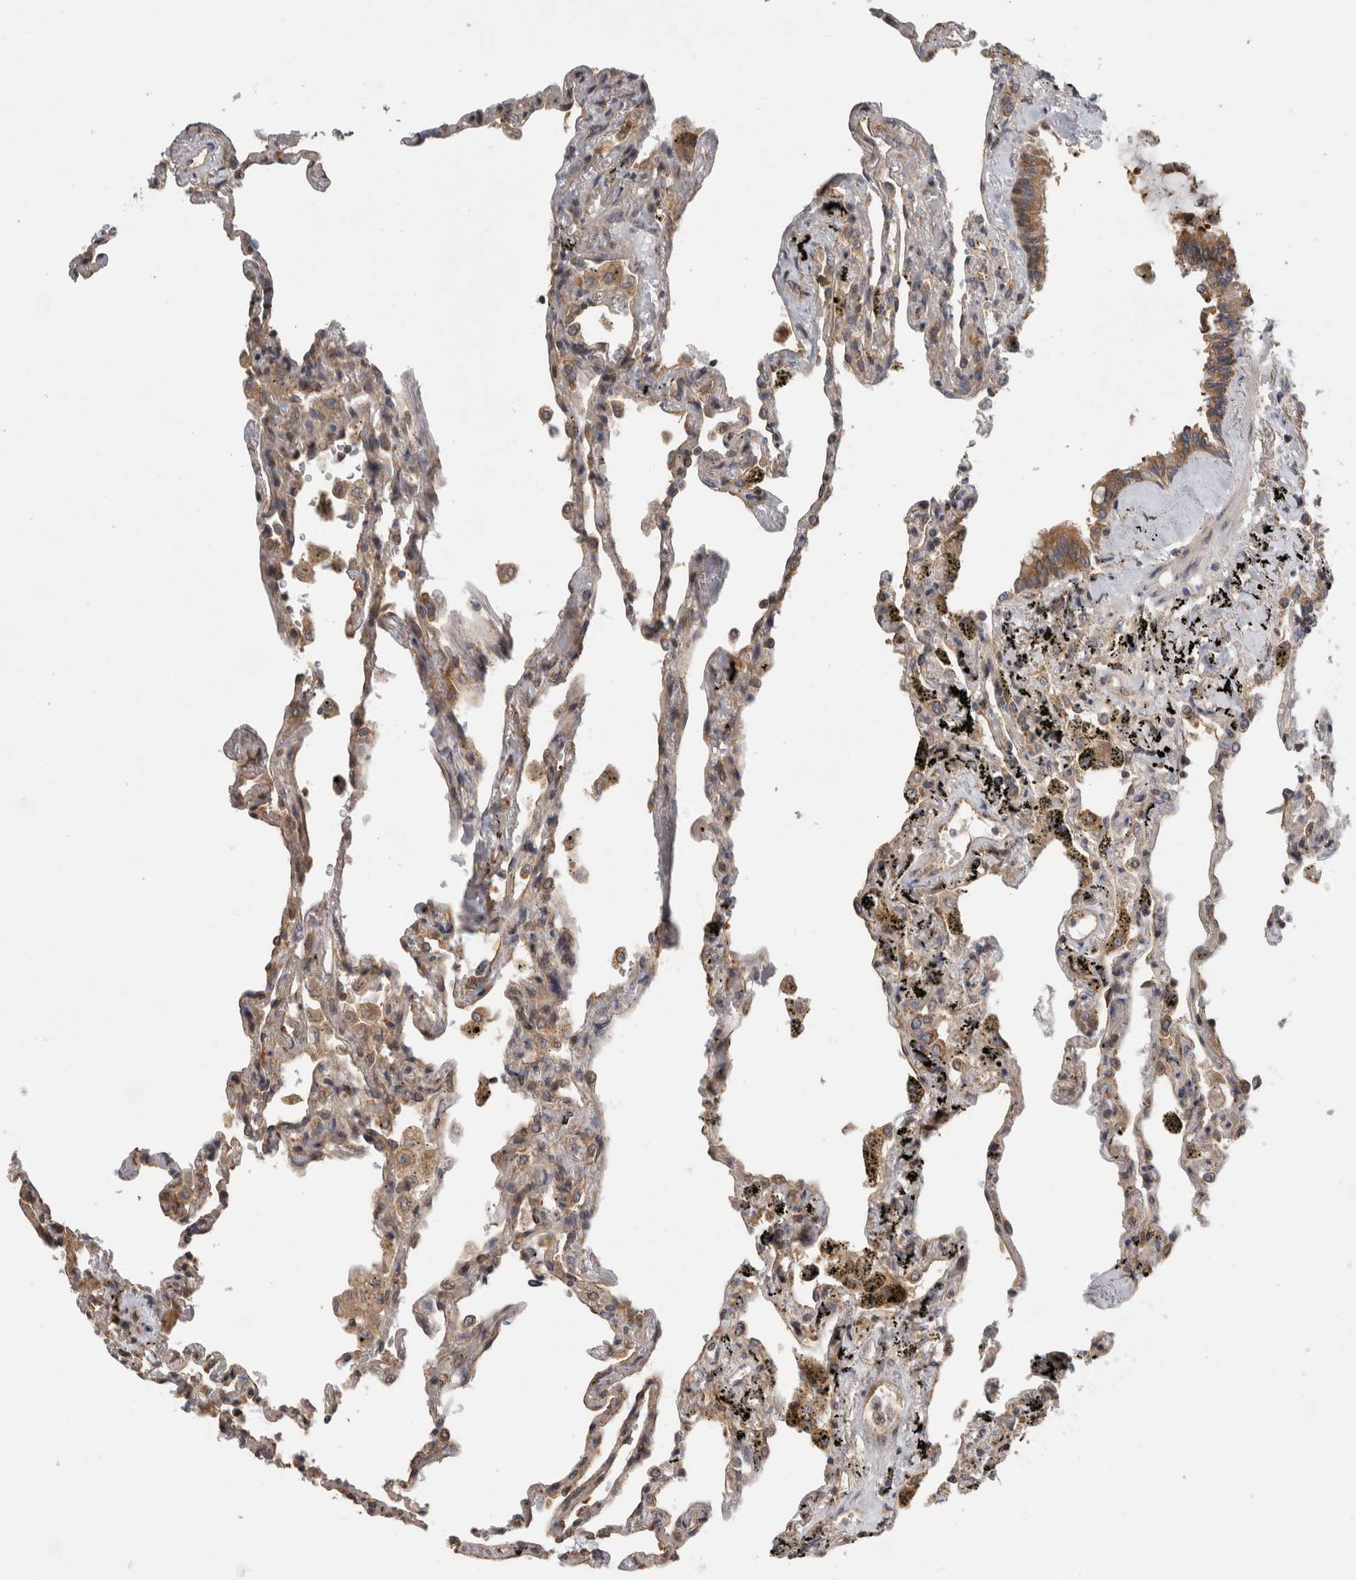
{"staining": {"intensity": "moderate", "quantity": "25%-75%", "location": "cytoplasmic/membranous"}, "tissue": "lung", "cell_type": "Alveolar cells", "image_type": "normal", "snomed": [{"axis": "morphology", "description": "Normal tissue, NOS"}, {"axis": "topography", "description": "Lung"}], "caption": "Alveolar cells exhibit medium levels of moderate cytoplasmic/membranous positivity in approximately 25%-75% of cells in benign lung. (Stains: DAB in brown, nuclei in blue, Microscopy: brightfield microscopy at high magnification).", "gene": "PARP6", "patient": {"sex": "male", "age": 59}}